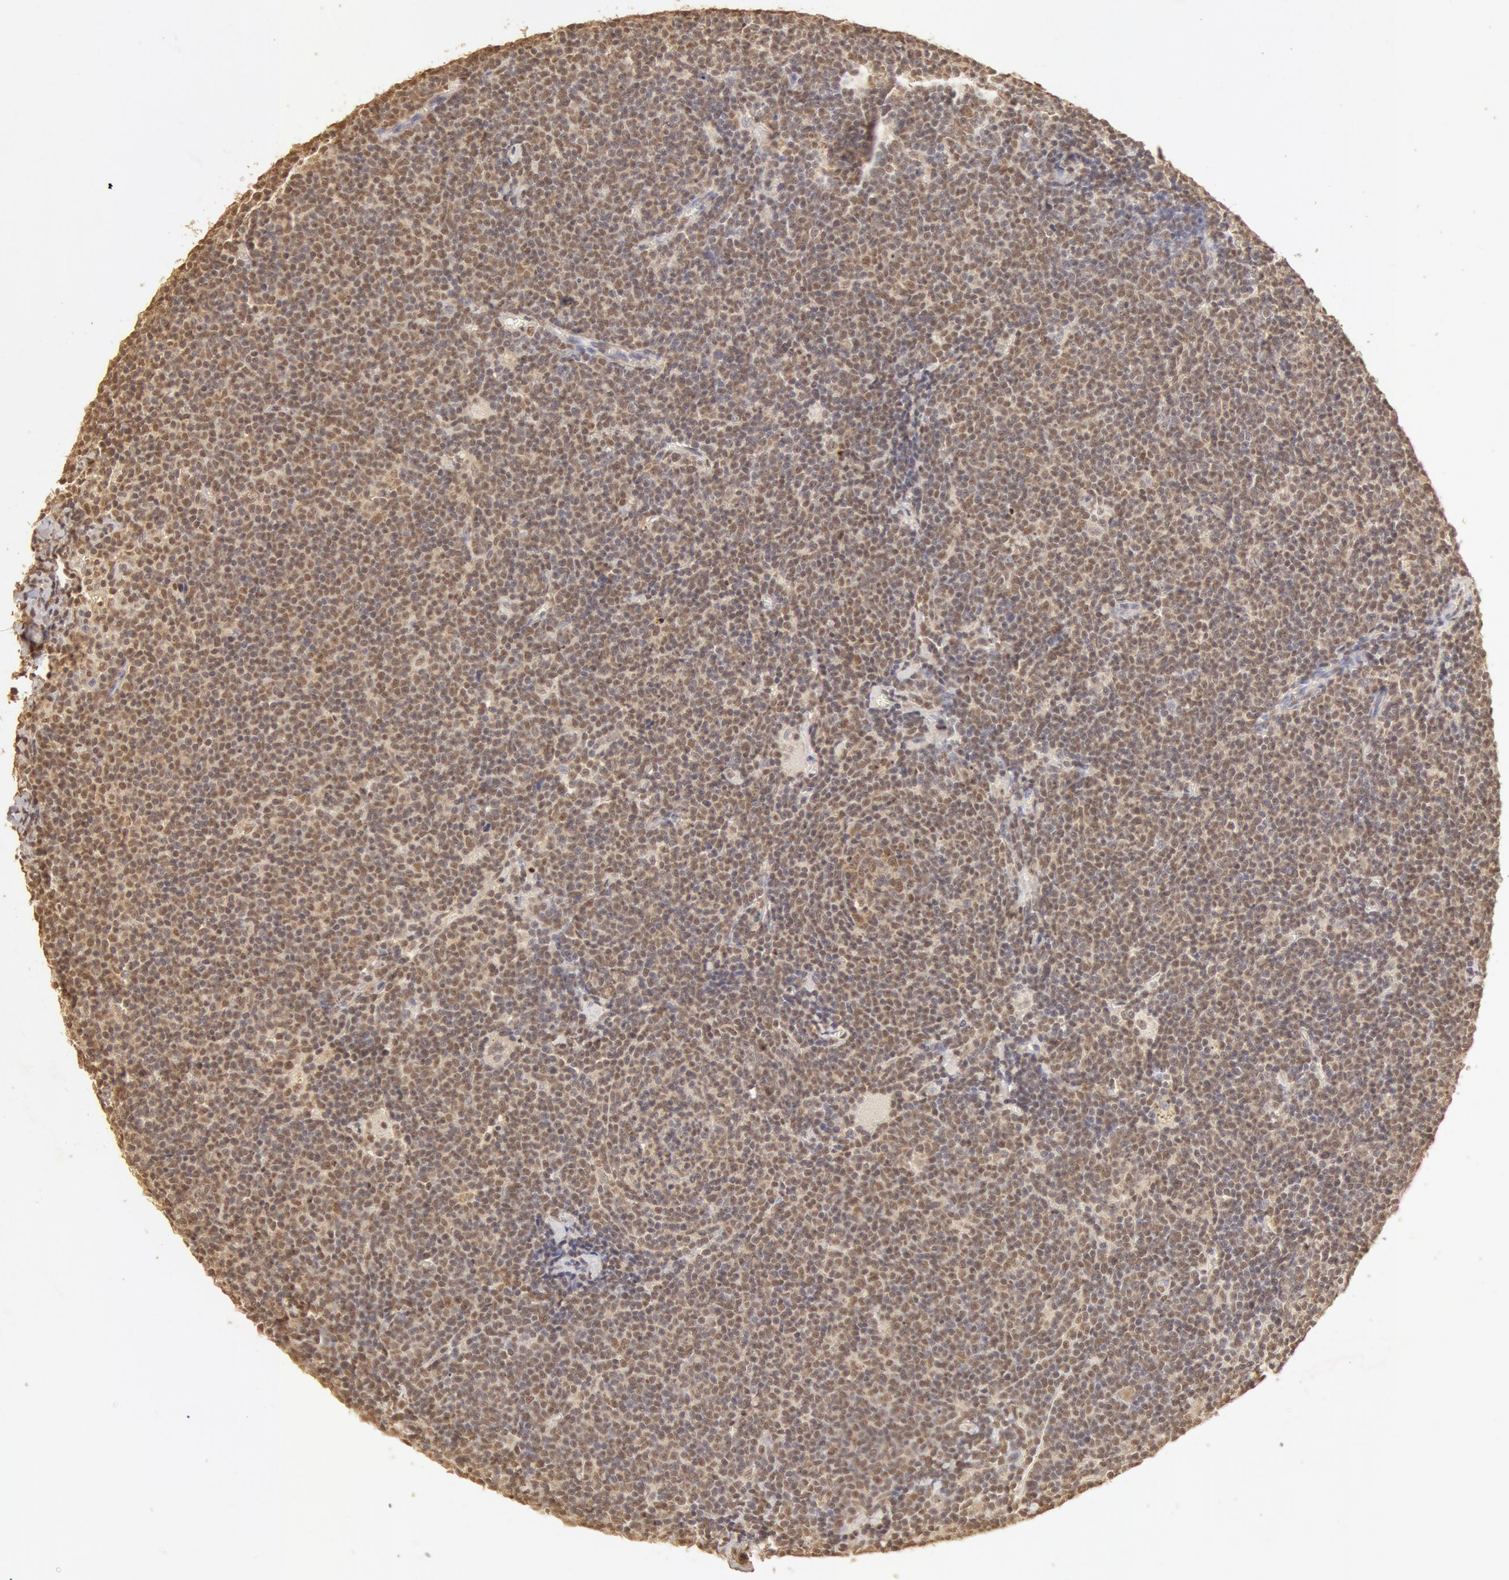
{"staining": {"intensity": "moderate", "quantity": ">75%", "location": "cytoplasmic/membranous,nuclear"}, "tissue": "lymphoma", "cell_type": "Tumor cells", "image_type": "cancer", "snomed": [{"axis": "morphology", "description": "Malignant lymphoma, non-Hodgkin's type, Low grade"}, {"axis": "topography", "description": "Lymph node"}], "caption": "This photomicrograph reveals immunohistochemistry (IHC) staining of malignant lymphoma, non-Hodgkin's type (low-grade), with medium moderate cytoplasmic/membranous and nuclear positivity in about >75% of tumor cells.", "gene": "SNRNP70", "patient": {"sex": "male", "age": 65}}